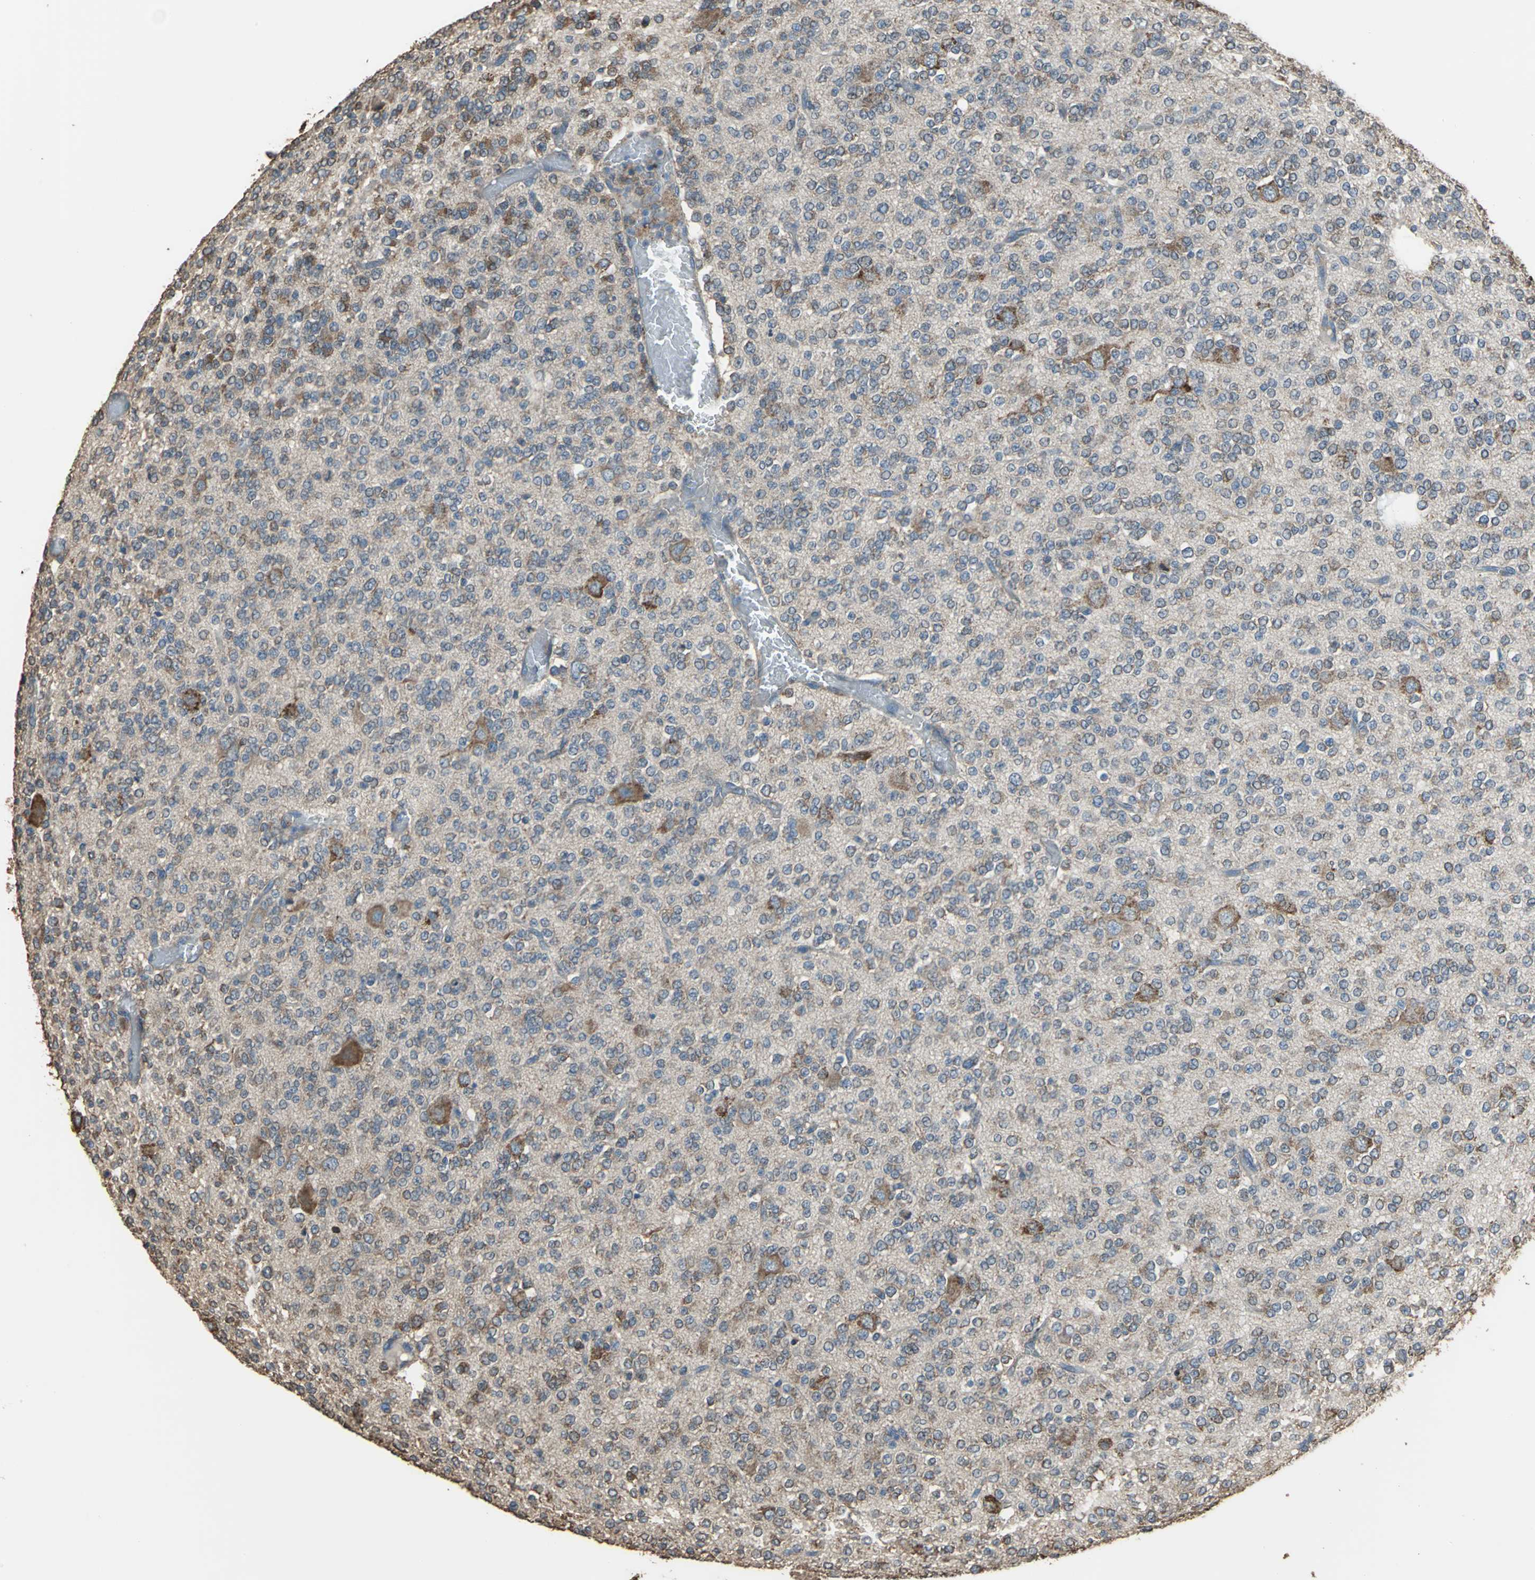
{"staining": {"intensity": "moderate", "quantity": ">75%", "location": "cytoplasmic/membranous"}, "tissue": "glioma", "cell_type": "Tumor cells", "image_type": "cancer", "snomed": [{"axis": "morphology", "description": "Glioma, malignant, Low grade"}, {"axis": "topography", "description": "Brain"}], "caption": "There is medium levels of moderate cytoplasmic/membranous expression in tumor cells of low-grade glioma (malignant), as demonstrated by immunohistochemical staining (brown color).", "gene": "GPANK1", "patient": {"sex": "male", "age": 38}}